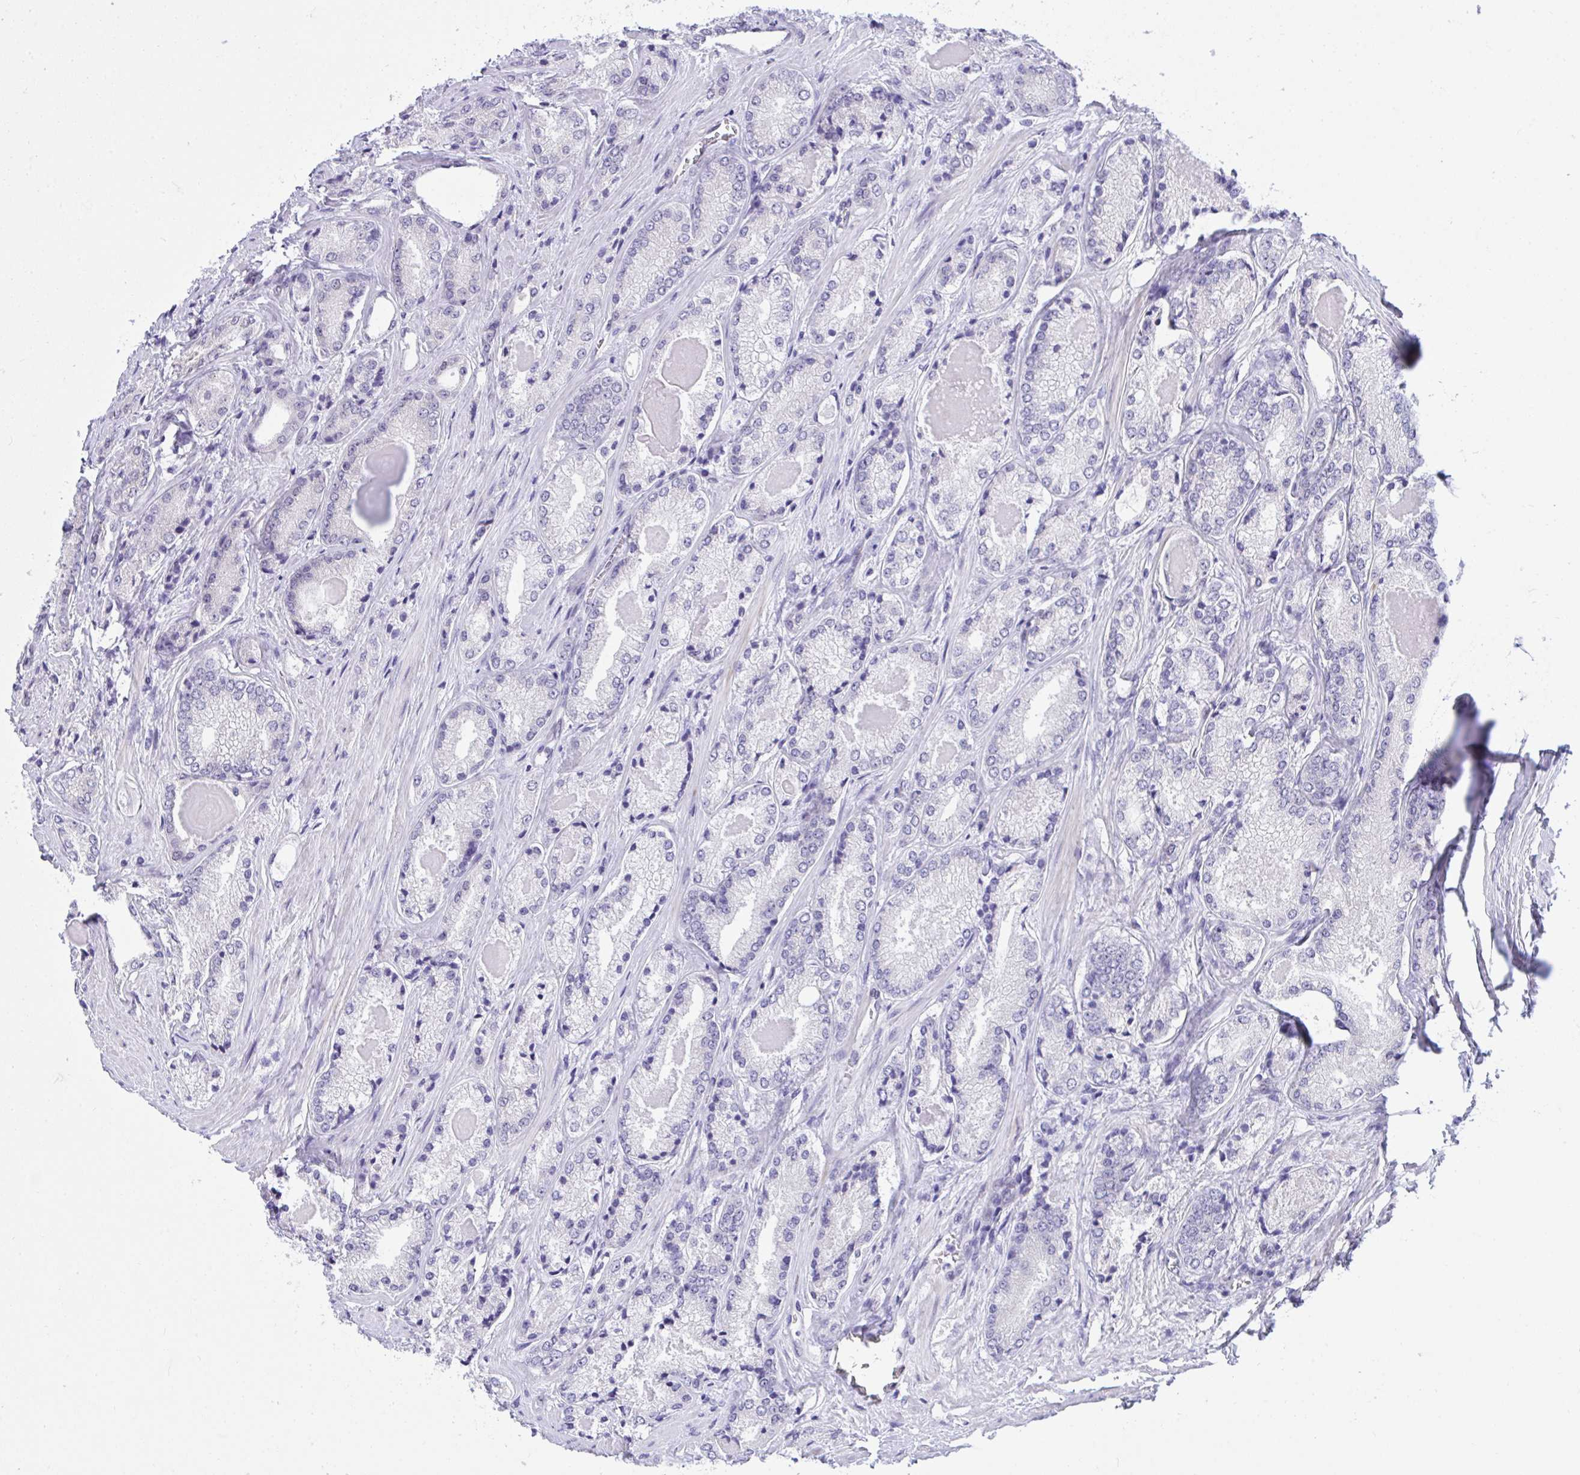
{"staining": {"intensity": "negative", "quantity": "none", "location": "none"}, "tissue": "prostate cancer", "cell_type": "Tumor cells", "image_type": "cancer", "snomed": [{"axis": "morphology", "description": "Adenocarcinoma, NOS"}, {"axis": "morphology", "description": "Adenocarcinoma, Low grade"}, {"axis": "topography", "description": "Prostate"}], "caption": "Immunohistochemistry (IHC) micrograph of adenocarcinoma (prostate) stained for a protein (brown), which shows no expression in tumor cells.", "gene": "TEAD4", "patient": {"sex": "male", "age": 68}}